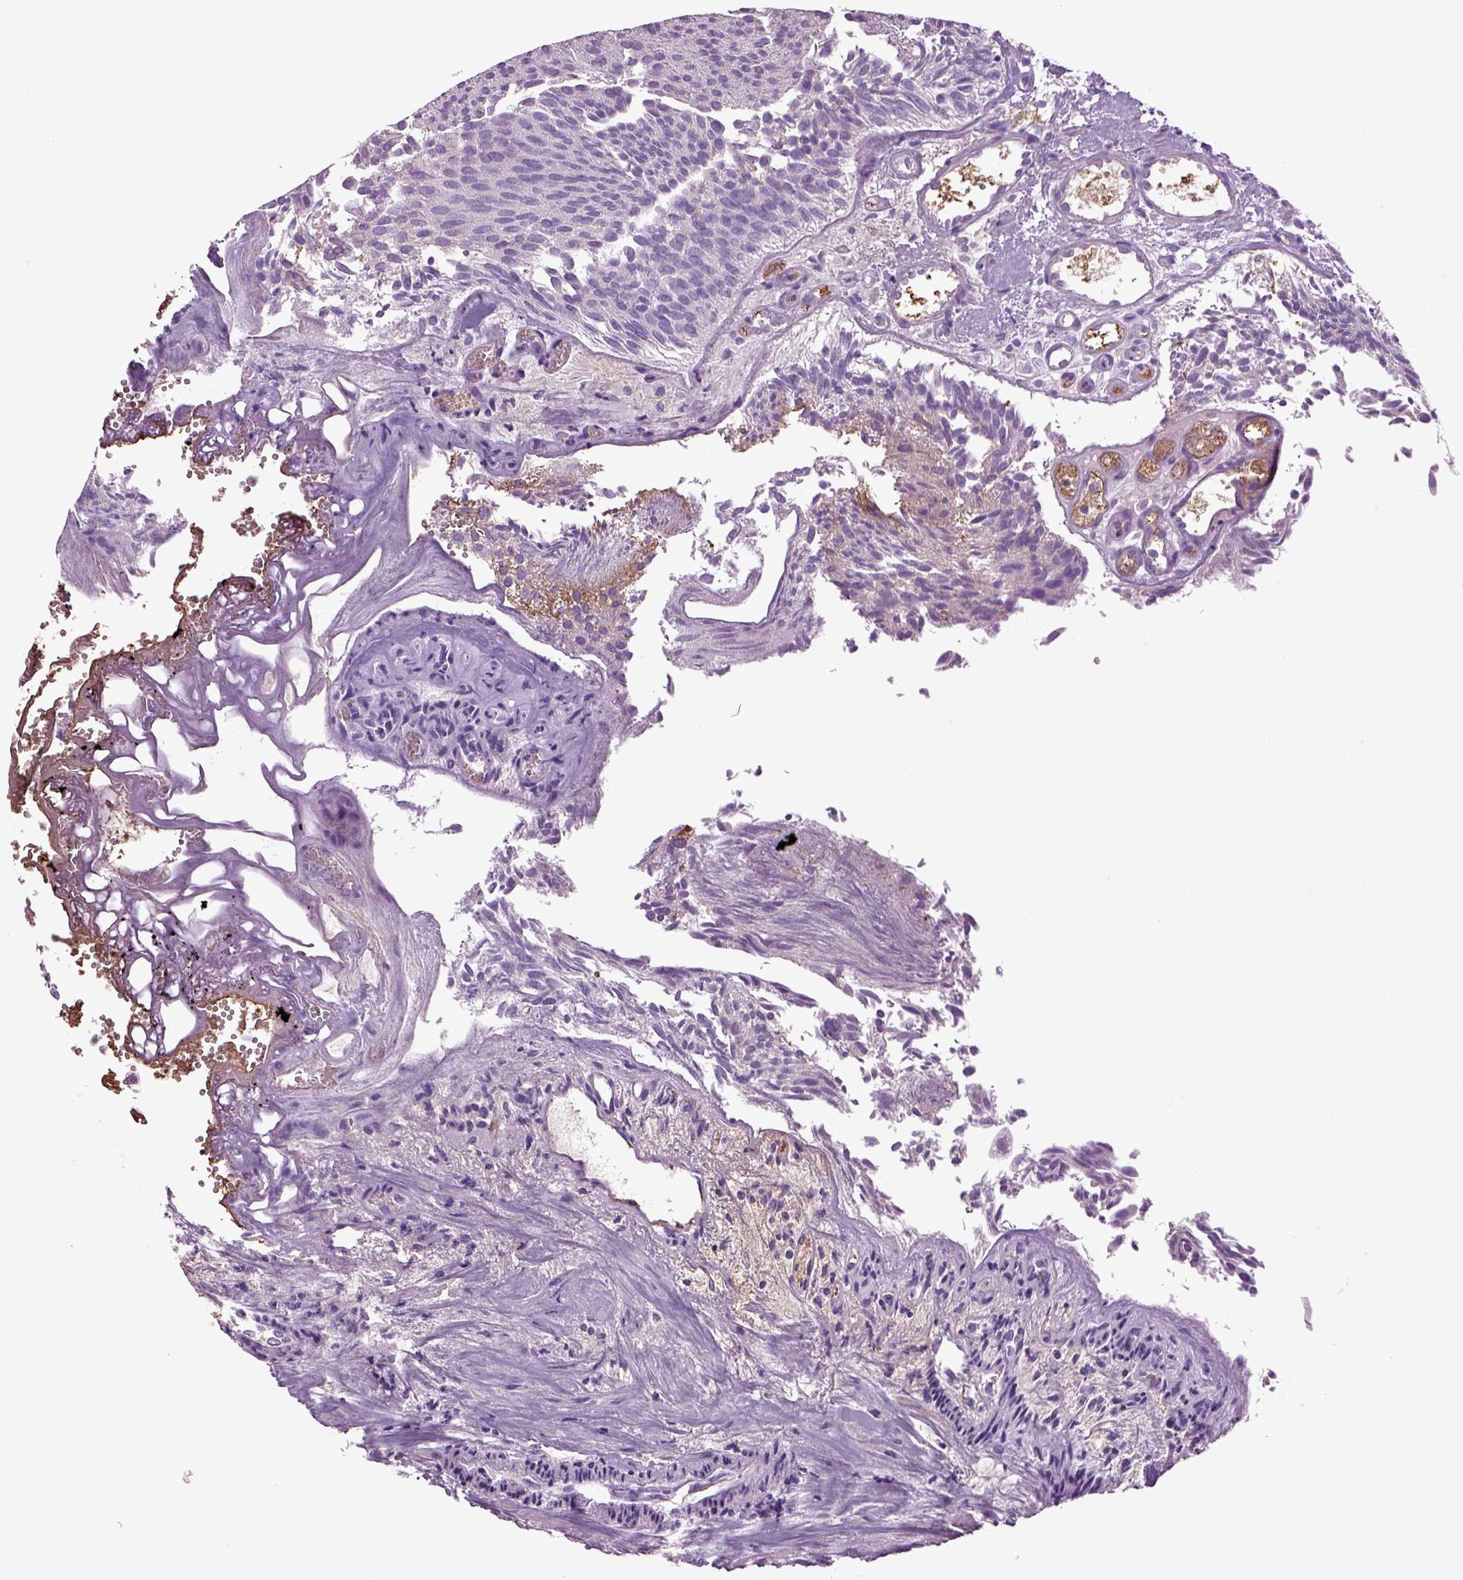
{"staining": {"intensity": "negative", "quantity": "none", "location": "none"}, "tissue": "urothelial cancer", "cell_type": "Tumor cells", "image_type": "cancer", "snomed": [{"axis": "morphology", "description": "Urothelial carcinoma, Low grade"}, {"axis": "topography", "description": "Urinary bladder"}], "caption": "Immunohistochemistry (IHC) micrograph of neoplastic tissue: human urothelial carcinoma (low-grade) stained with DAB shows no significant protein staining in tumor cells. The staining is performed using DAB (3,3'-diaminobenzidine) brown chromogen with nuclei counter-stained in using hematoxylin.", "gene": "SPON1", "patient": {"sex": "female", "age": 87}}